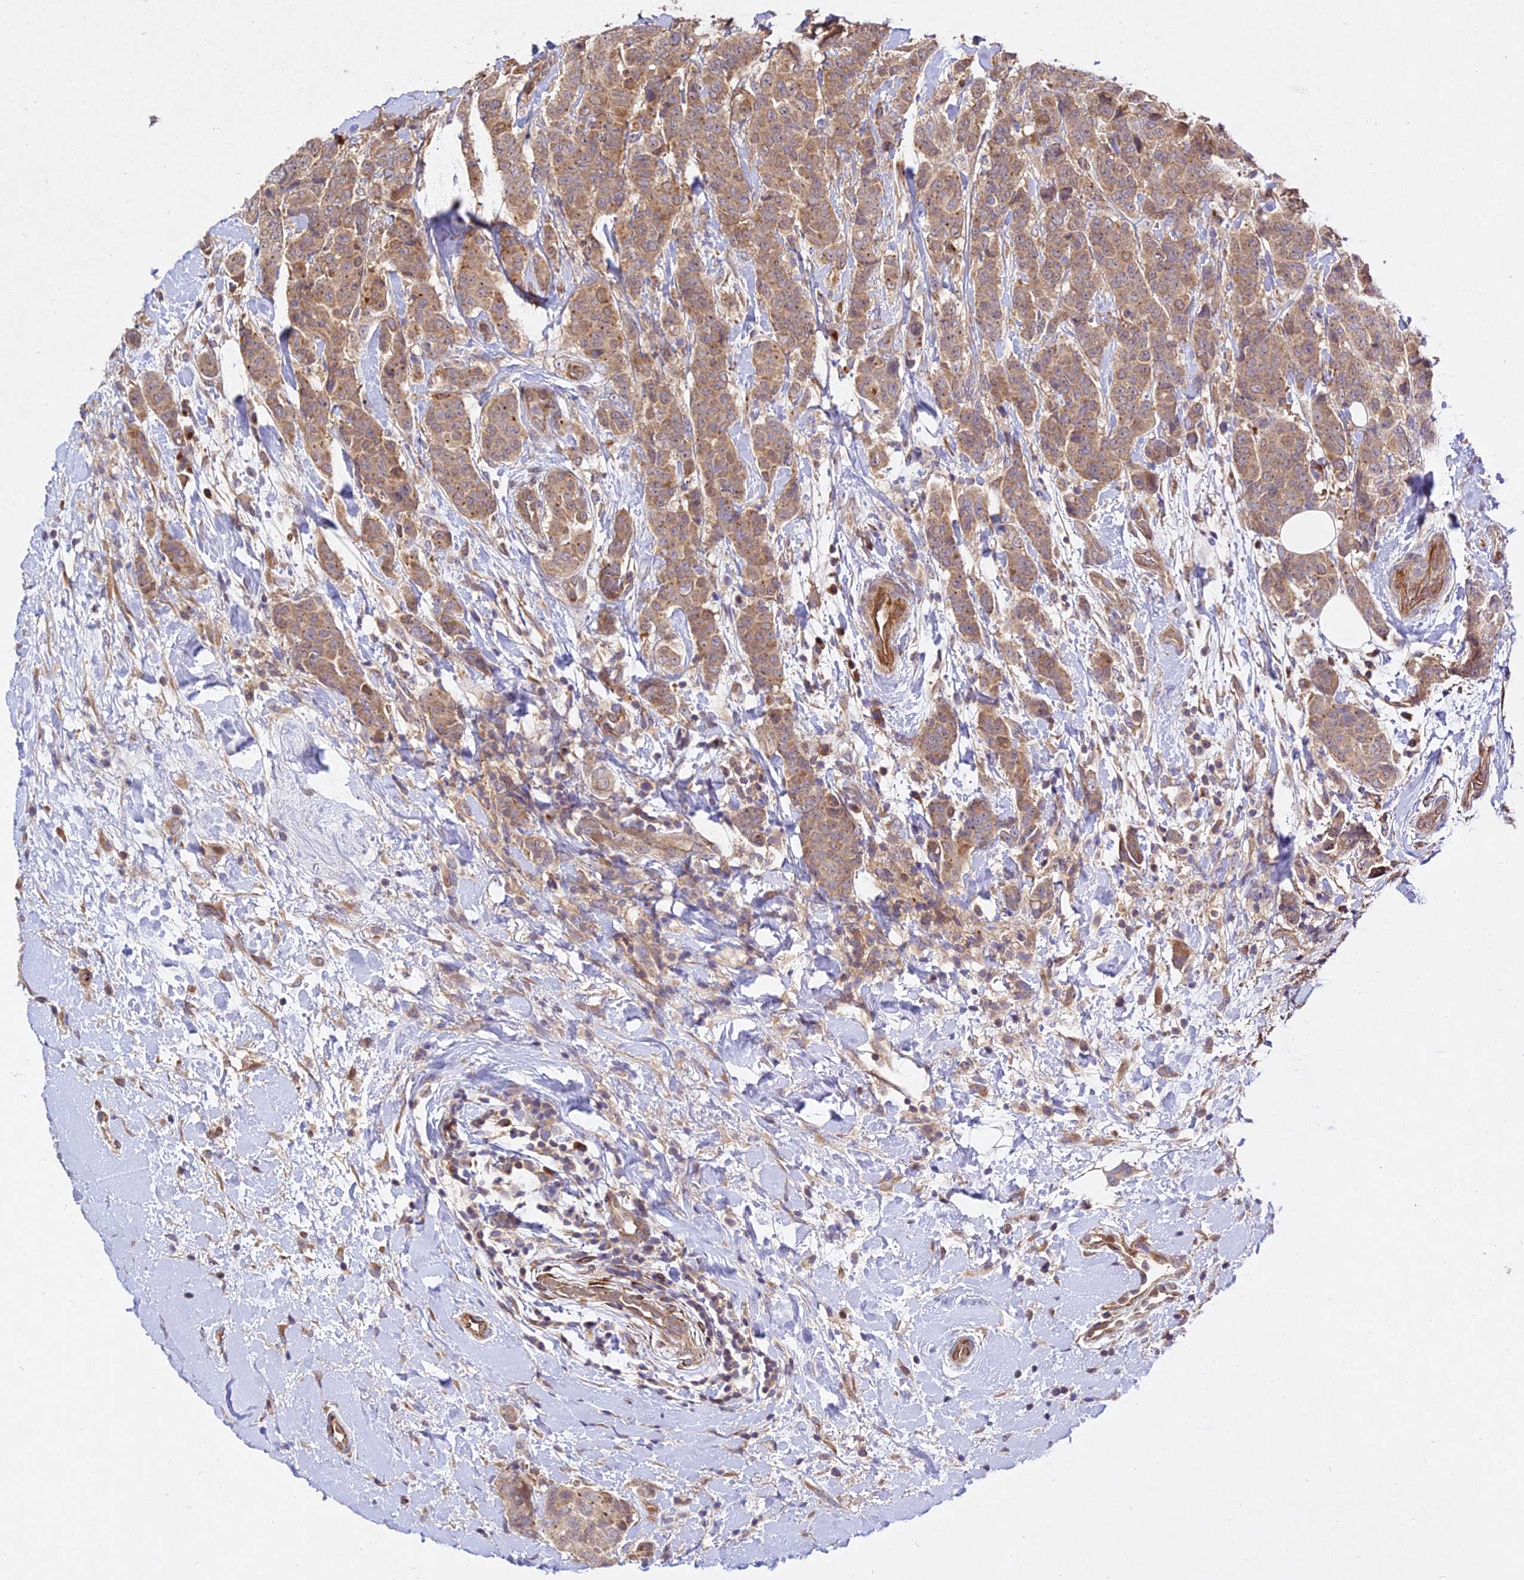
{"staining": {"intensity": "moderate", "quantity": ">75%", "location": "cytoplasmic/membranous"}, "tissue": "breast cancer", "cell_type": "Tumor cells", "image_type": "cancer", "snomed": [{"axis": "morphology", "description": "Duct carcinoma"}, {"axis": "topography", "description": "Breast"}], "caption": "Immunohistochemical staining of human invasive ductal carcinoma (breast) displays medium levels of moderate cytoplasmic/membranous positivity in about >75% of tumor cells. The protein of interest is shown in brown color, while the nuclei are stained blue.", "gene": "GRTP1", "patient": {"sex": "female", "age": 40}}